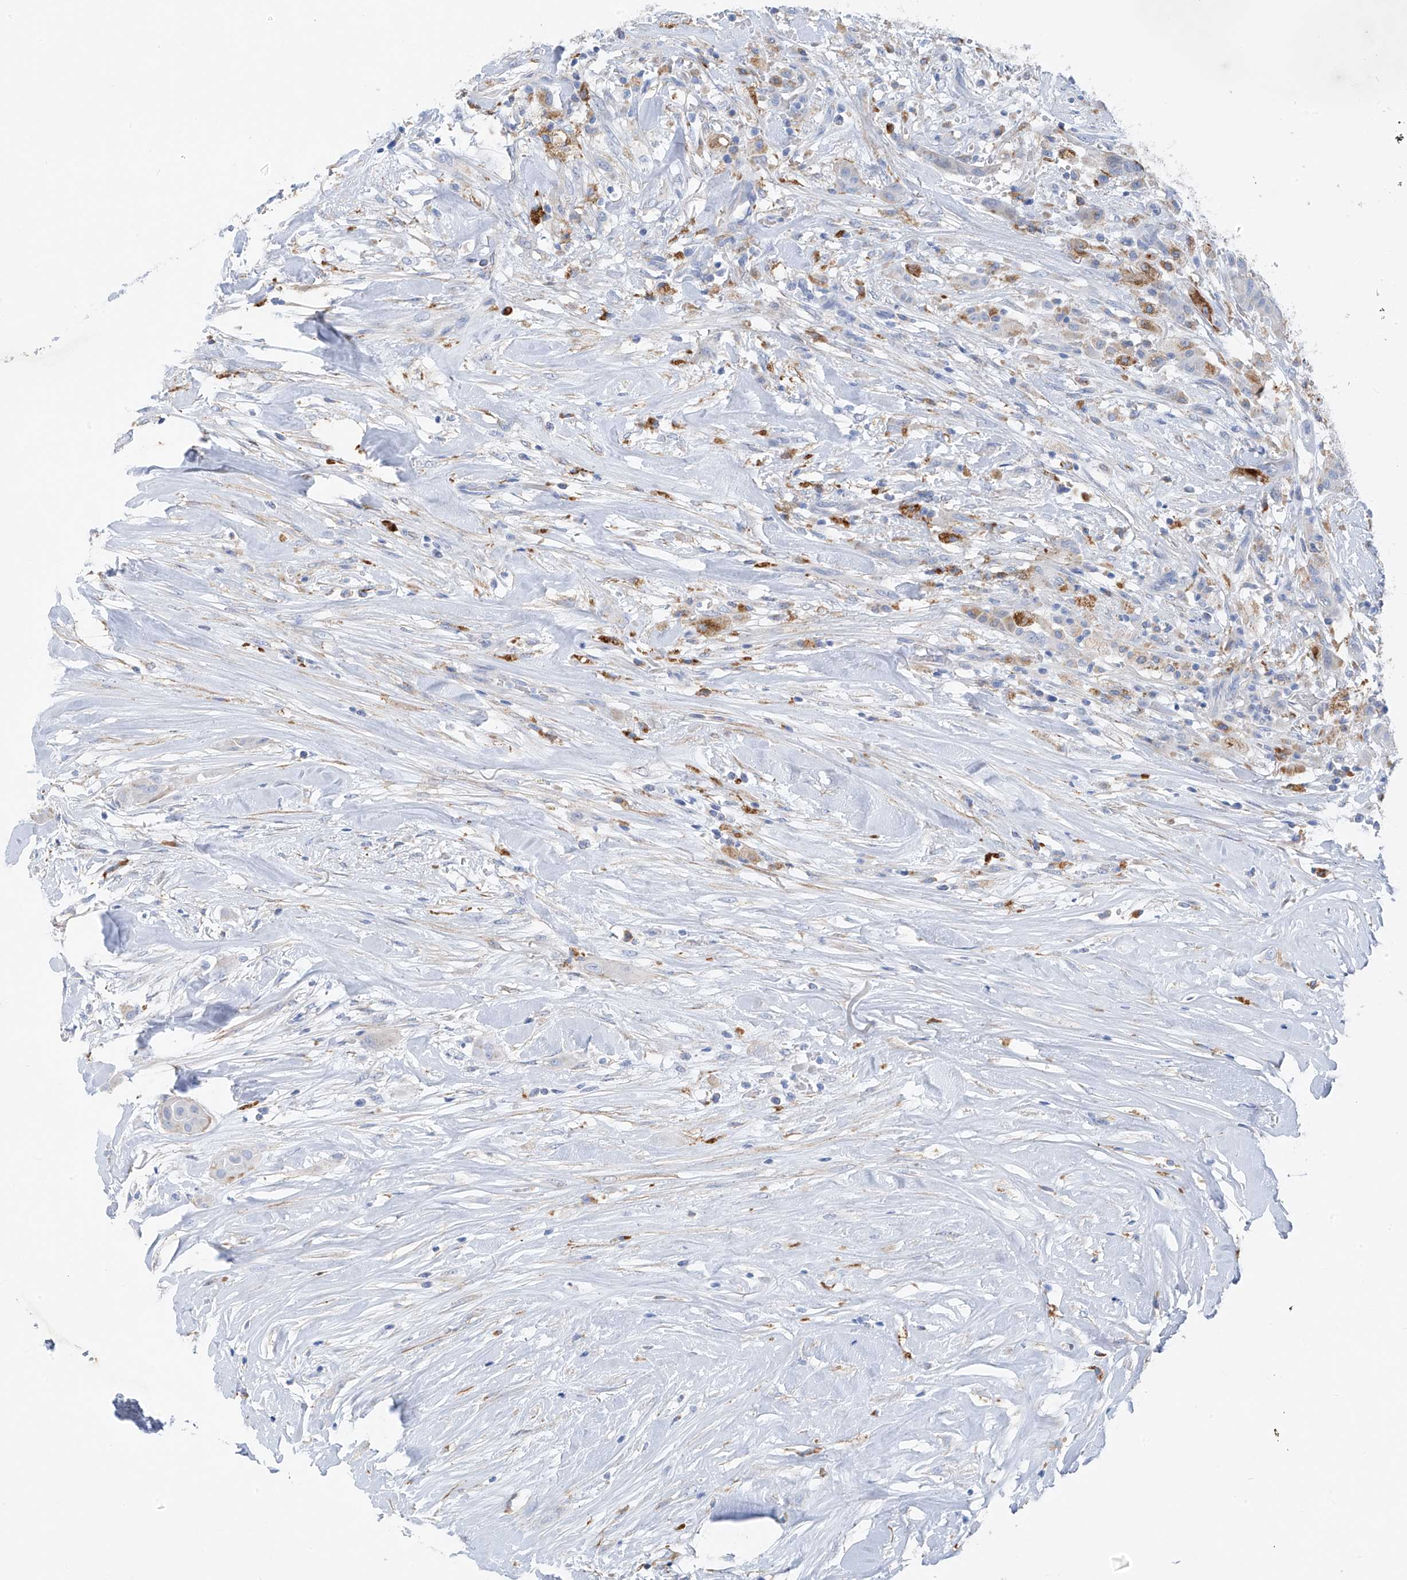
{"staining": {"intensity": "moderate", "quantity": "<25%", "location": "cytoplasmic/membranous"}, "tissue": "thyroid cancer", "cell_type": "Tumor cells", "image_type": "cancer", "snomed": [{"axis": "morphology", "description": "Papillary adenocarcinoma, NOS"}, {"axis": "topography", "description": "Thyroid gland"}], "caption": "The image reveals staining of thyroid papillary adenocarcinoma, revealing moderate cytoplasmic/membranous protein expression (brown color) within tumor cells.", "gene": "GLMP", "patient": {"sex": "female", "age": 59}}